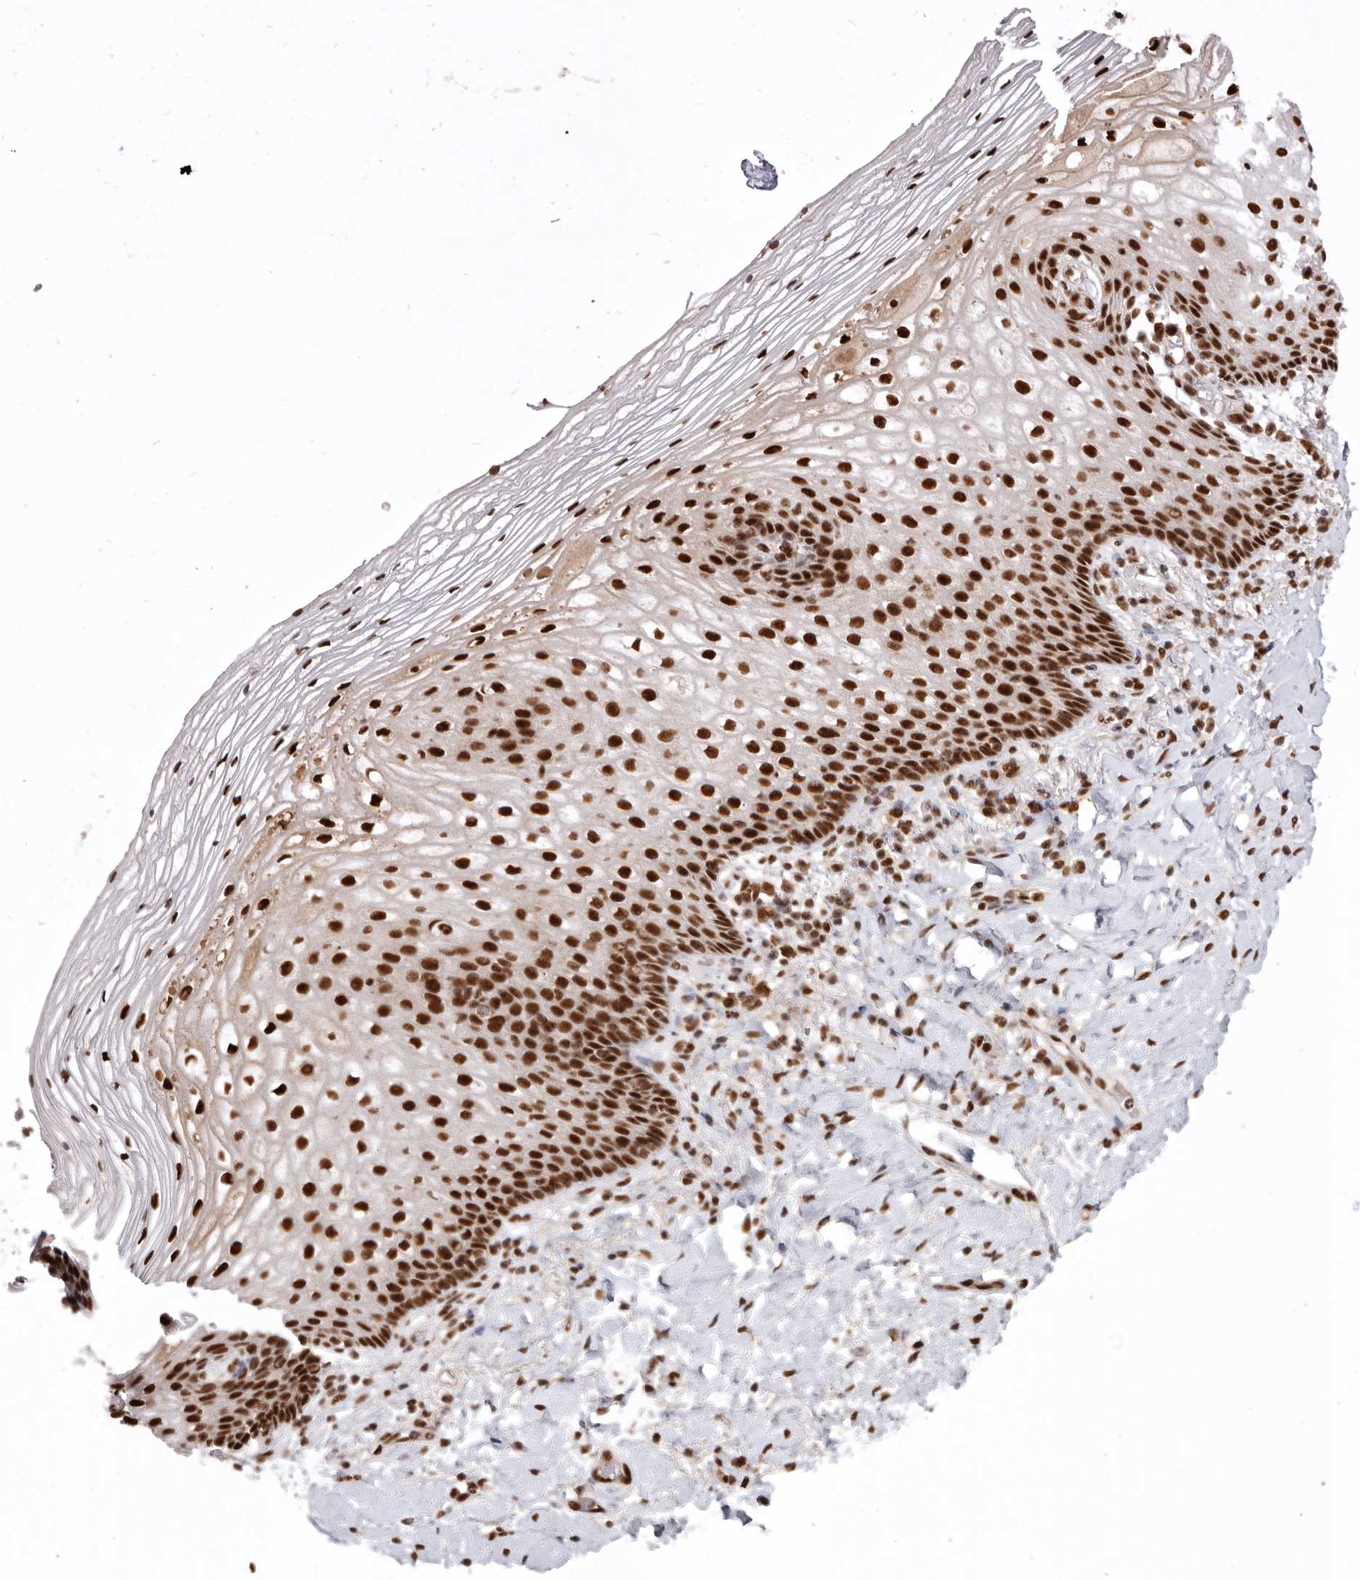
{"staining": {"intensity": "strong", "quantity": ">75%", "location": "nuclear"}, "tissue": "vagina", "cell_type": "Squamous epithelial cells", "image_type": "normal", "snomed": [{"axis": "morphology", "description": "Normal tissue, NOS"}, {"axis": "topography", "description": "Vagina"}], "caption": "Immunohistochemistry (IHC) micrograph of unremarkable vagina: human vagina stained using immunohistochemistry reveals high levels of strong protein expression localized specifically in the nuclear of squamous epithelial cells, appearing as a nuclear brown color.", "gene": "CHTOP", "patient": {"sex": "female", "age": 60}}